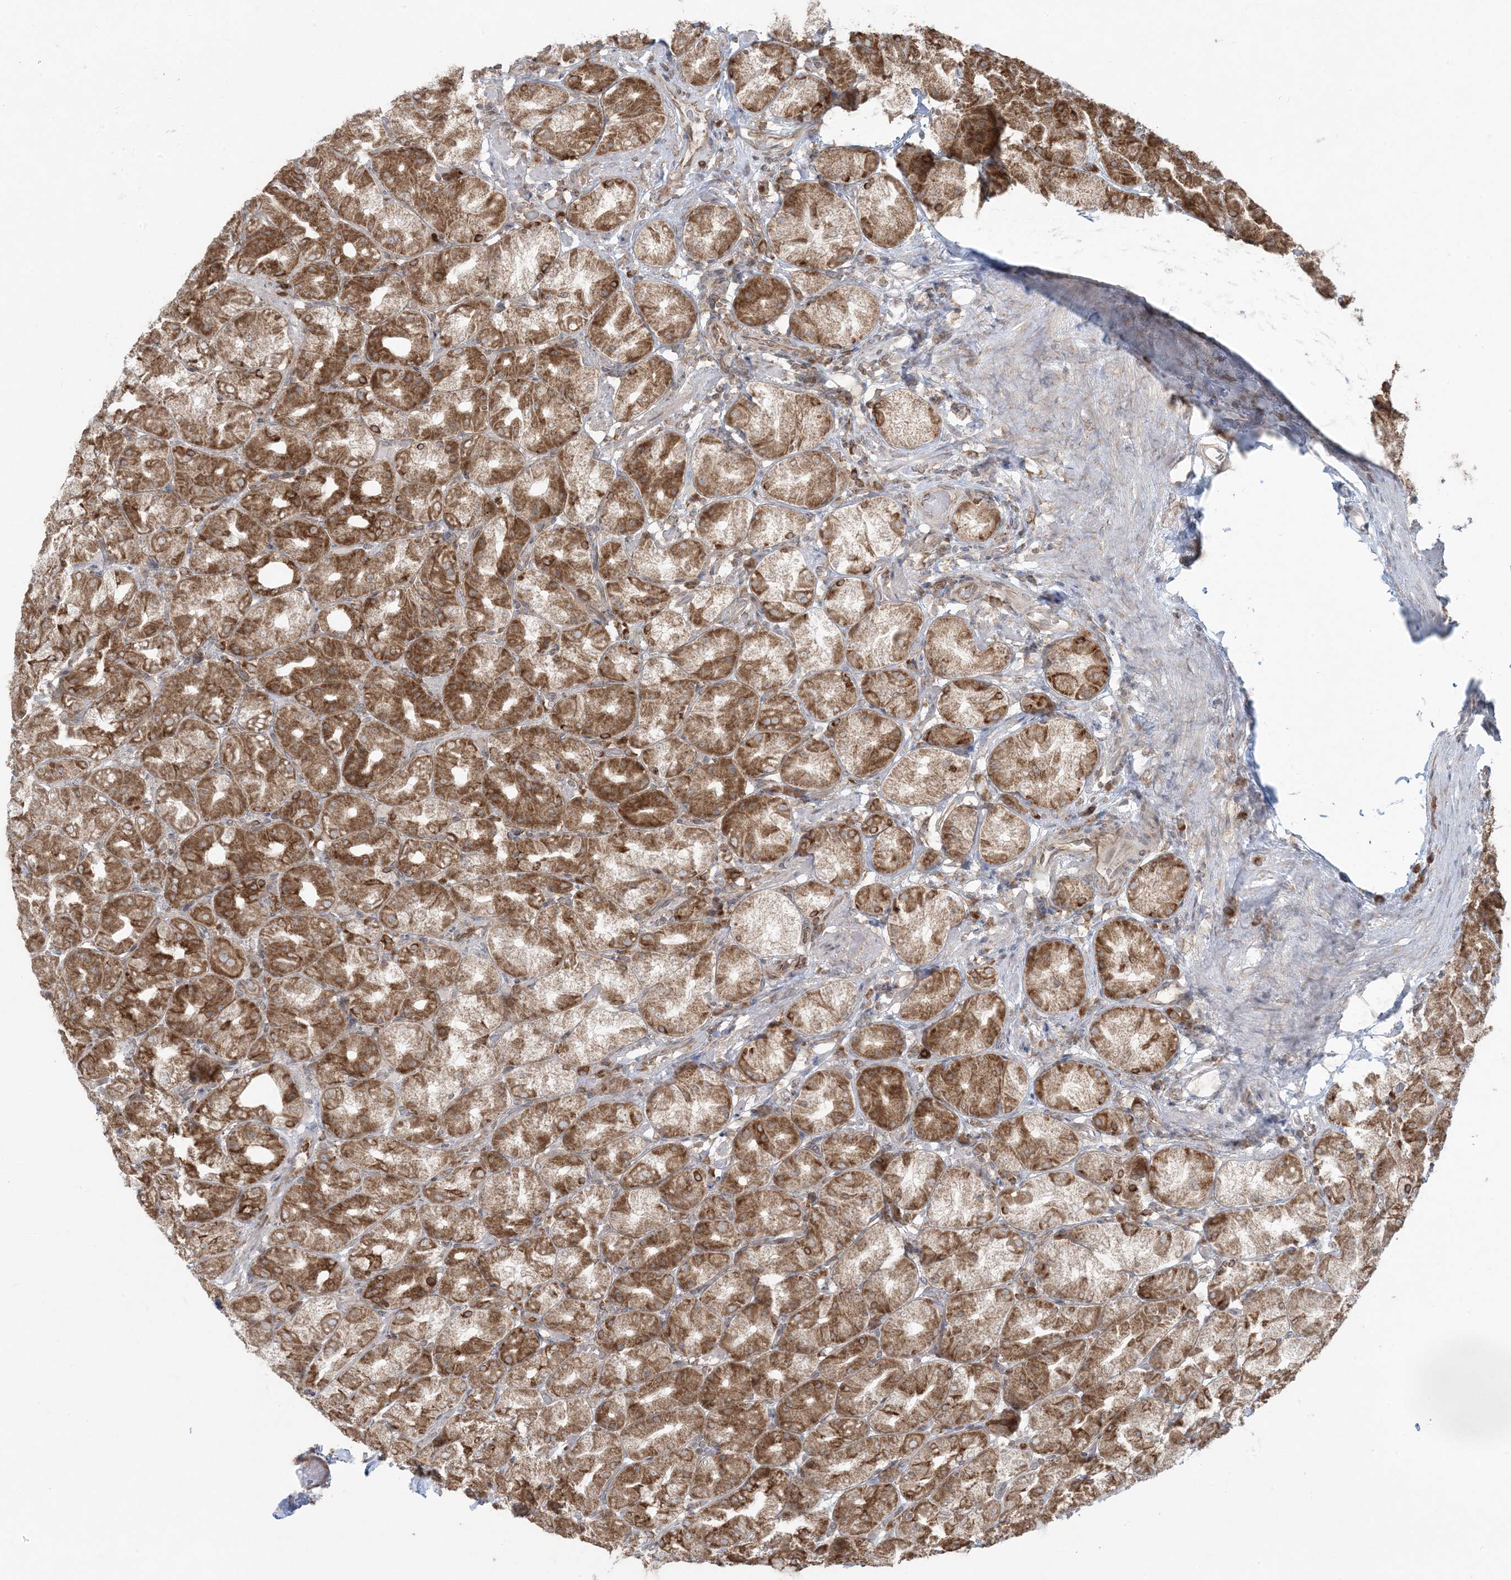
{"staining": {"intensity": "moderate", "quantity": ">75%", "location": "cytoplasmic/membranous"}, "tissue": "stomach", "cell_type": "Glandular cells", "image_type": "normal", "snomed": [{"axis": "morphology", "description": "Normal tissue, NOS"}, {"axis": "topography", "description": "Stomach, upper"}], "caption": "IHC histopathology image of unremarkable stomach: human stomach stained using IHC exhibits medium levels of moderate protein expression localized specifically in the cytoplasmic/membranous of glandular cells, appearing as a cytoplasmic/membranous brown color.", "gene": "UBXN4", "patient": {"sex": "male", "age": 68}}